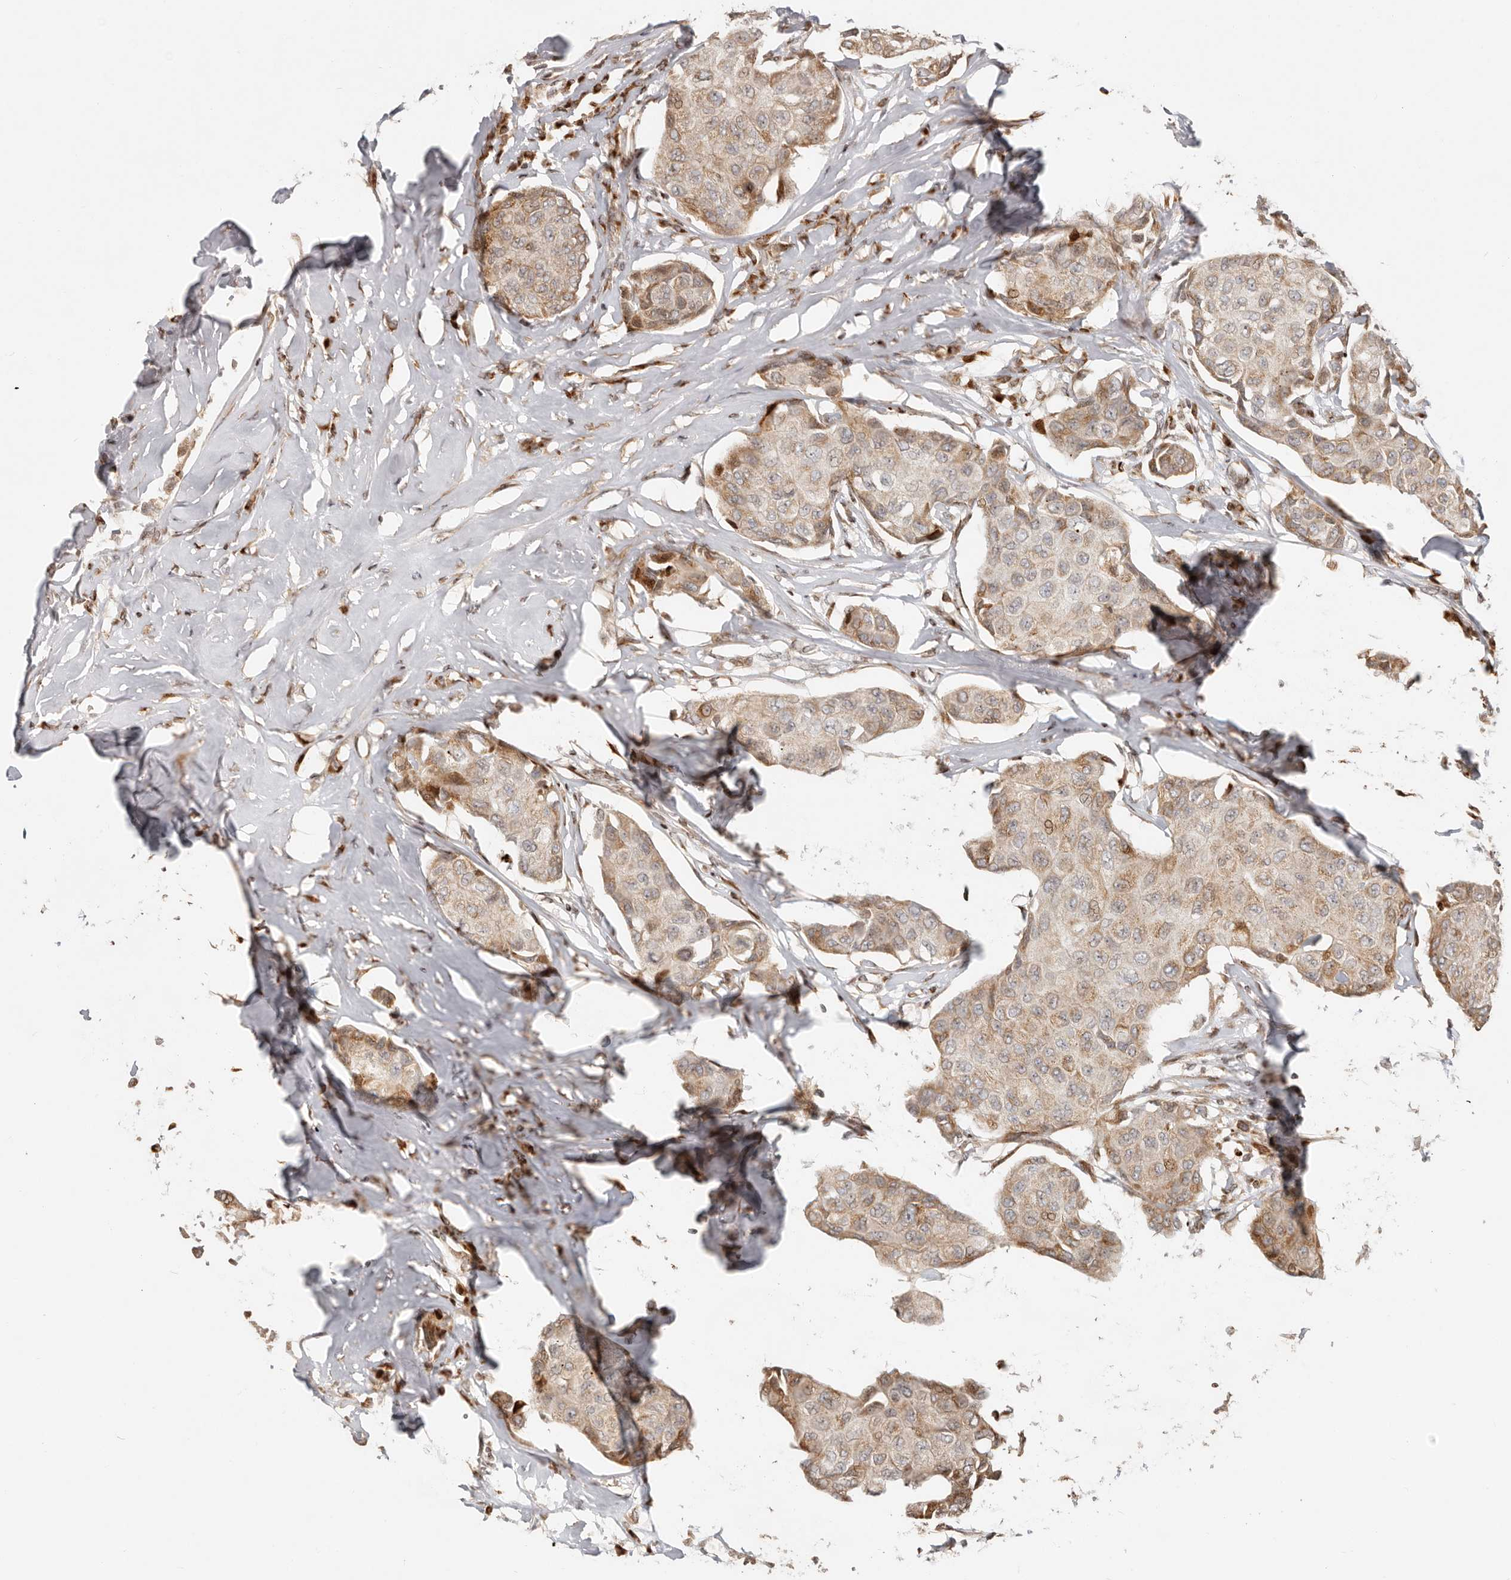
{"staining": {"intensity": "moderate", "quantity": ">75%", "location": "cytoplasmic/membranous,nuclear"}, "tissue": "breast cancer", "cell_type": "Tumor cells", "image_type": "cancer", "snomed": [{"axis": "morphology", "description": "Duct carcinoma"}, {"axis": "topography", "description": "Breast"}], "caption": "Breast cancer stained with a protein marker demonstrates moderate staining in tumor cells.", "gene": "TRIM4", "patient": {"sex": "female", "age": 80}}